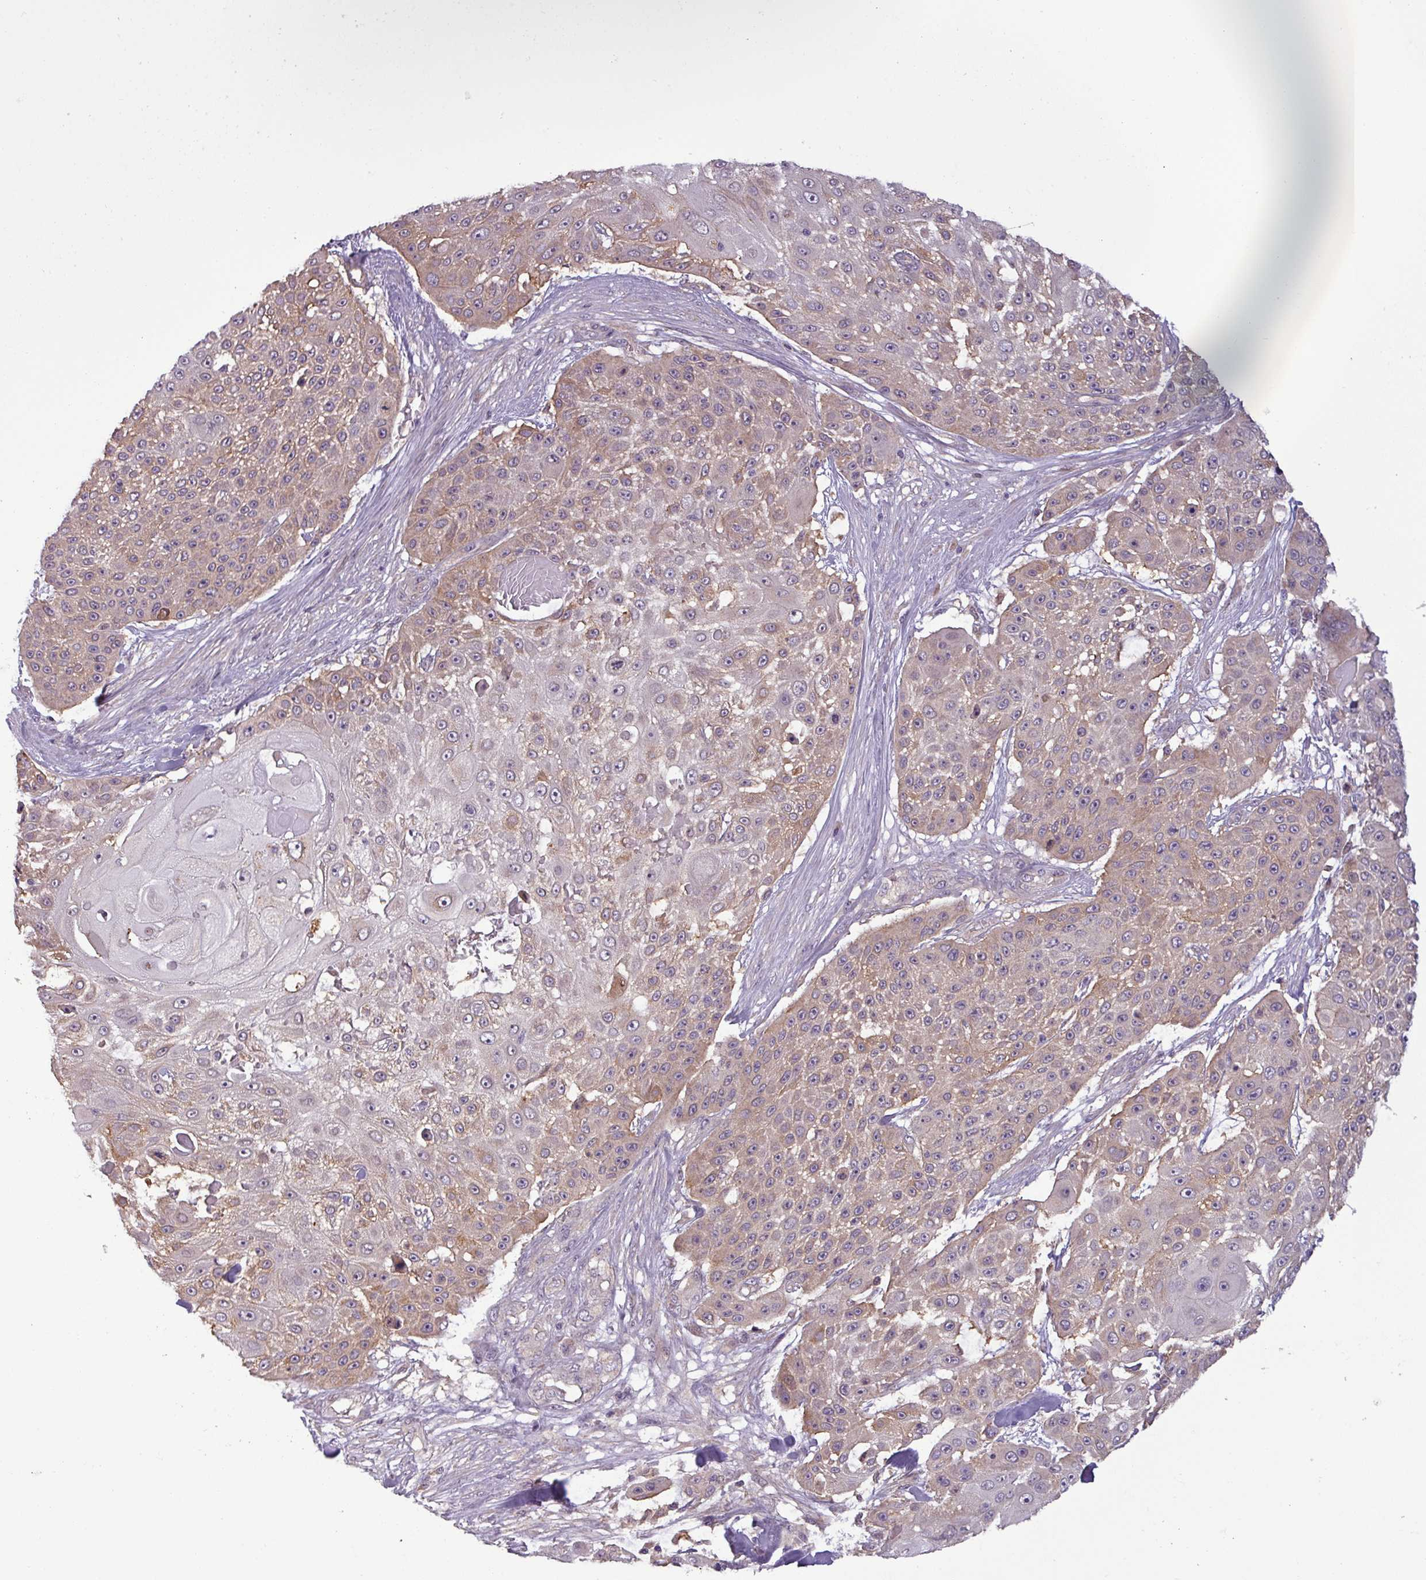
{"staining": {"intensity": "weak", "quantity": "25%-75%", "location": "cytoplasmic/membranous"}, "tissue": "skin cancer", "cell_type": "Tumor cells", "image_type": "cancer", "snomed": [{"axis": "morphology", "description": "Squamous cell carcinoma, NOS"}, {"axis": "topography", "description": "Skin"}], "caption": "This is an image of immunohistochemistry (IHC) staining of skin cancer, which shows weak positivity in the cytoplasmic/membranous of tumor cells.", "gene": "NPFFR1", "patient": {"sex": "female", "age": 86}}